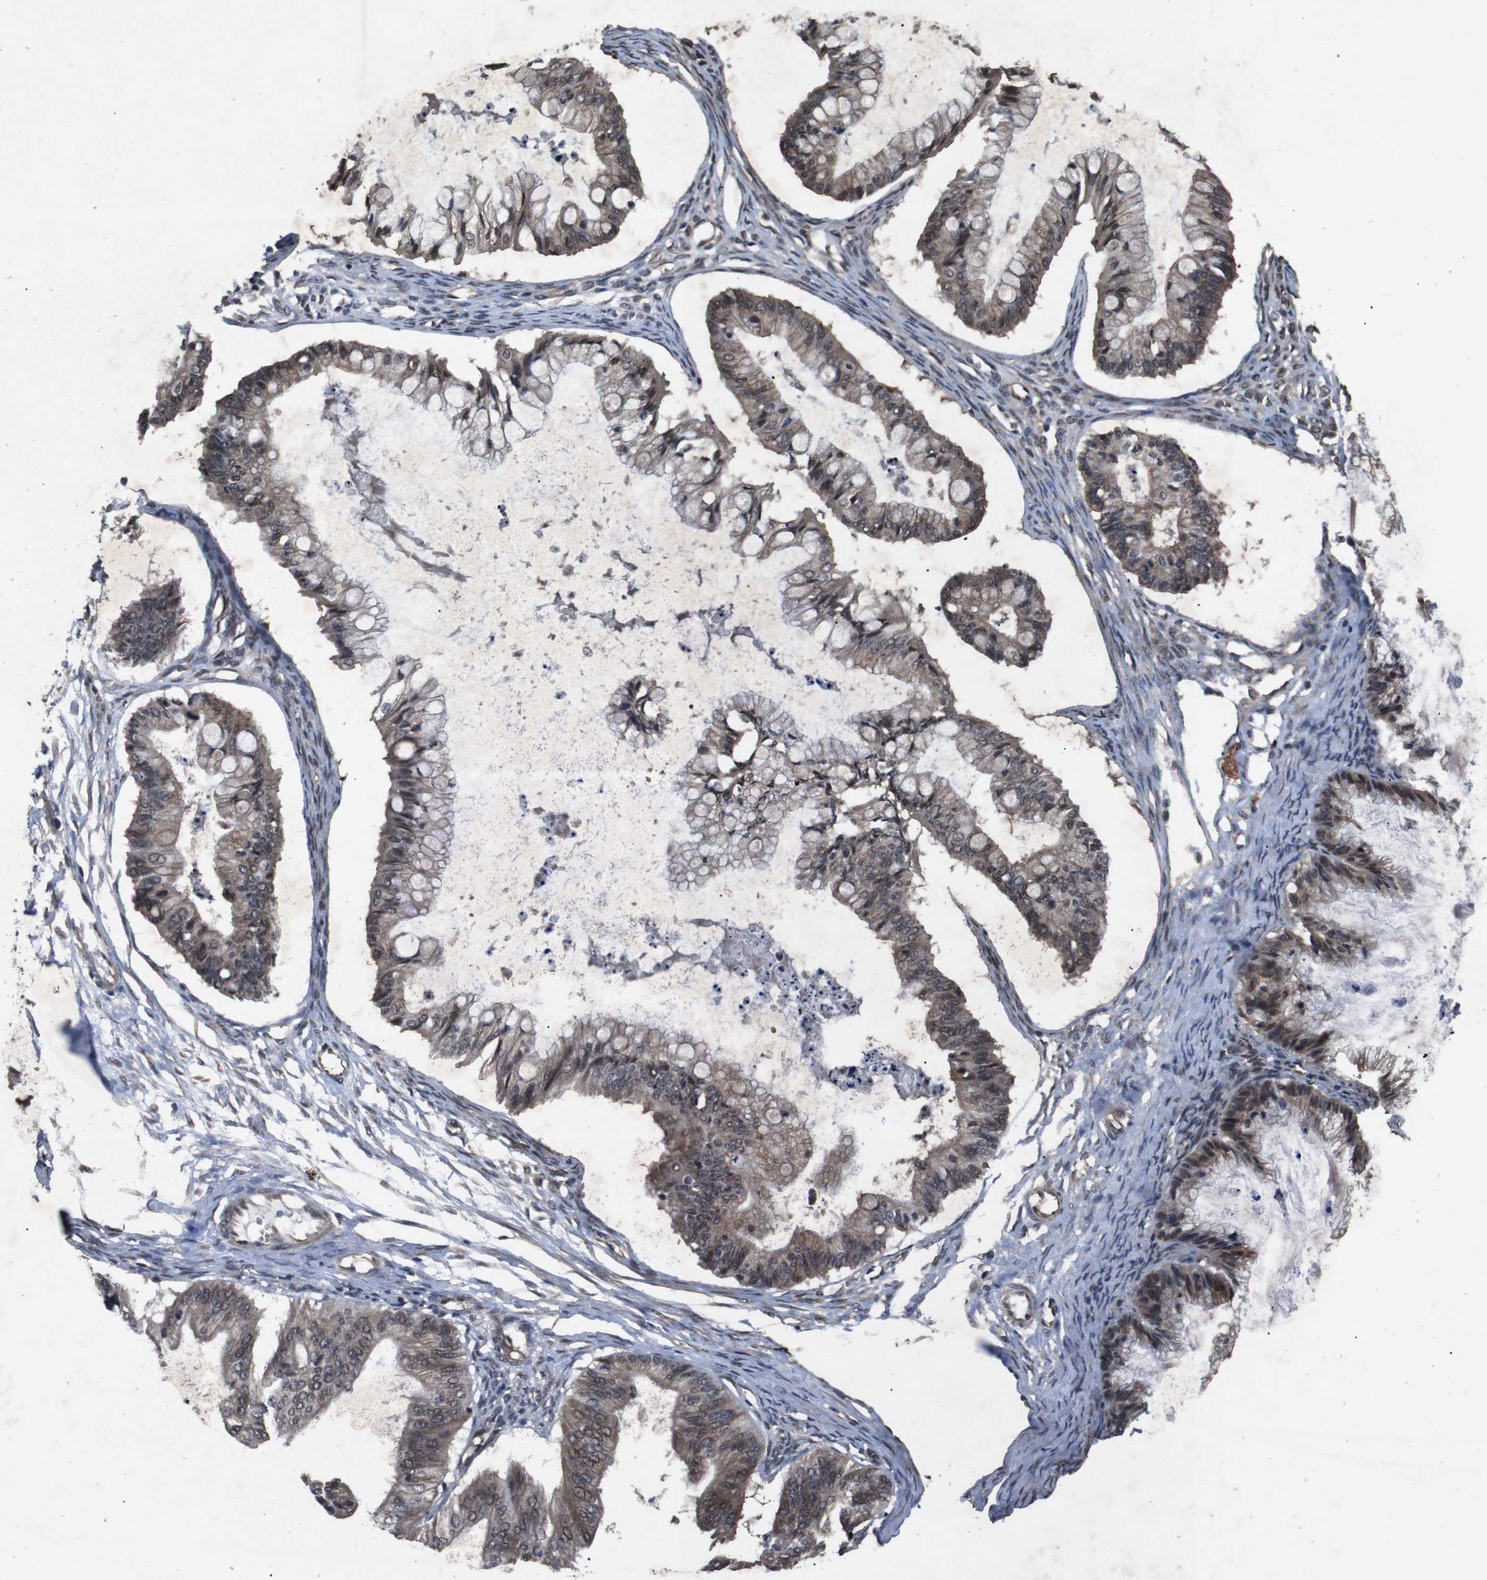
{"staining": {"intensity": "moderate", "quantity": ">75%", "location": "cytoplasmic/membranous,nuclear"}, "tissue": "ovarian cancer", "cell_type": "Tumor cells", "image_type": "cancer", "snomed": [{"axis": "morphology", "description": "Cystadenocarcinoma, mucinous, NOS"}, {"axis": "topography", "description": "Ovary"}], "caption": "Immunohistochemical staining of human mucinous cystadenocarcinoma (ovarian) exhibits moderate cytoplasmic/membranous and nuclear protein positivity in about >75% of tumor cells.", "gene": "SOCS1", "patient": {"sex": "female", "age": 57}}